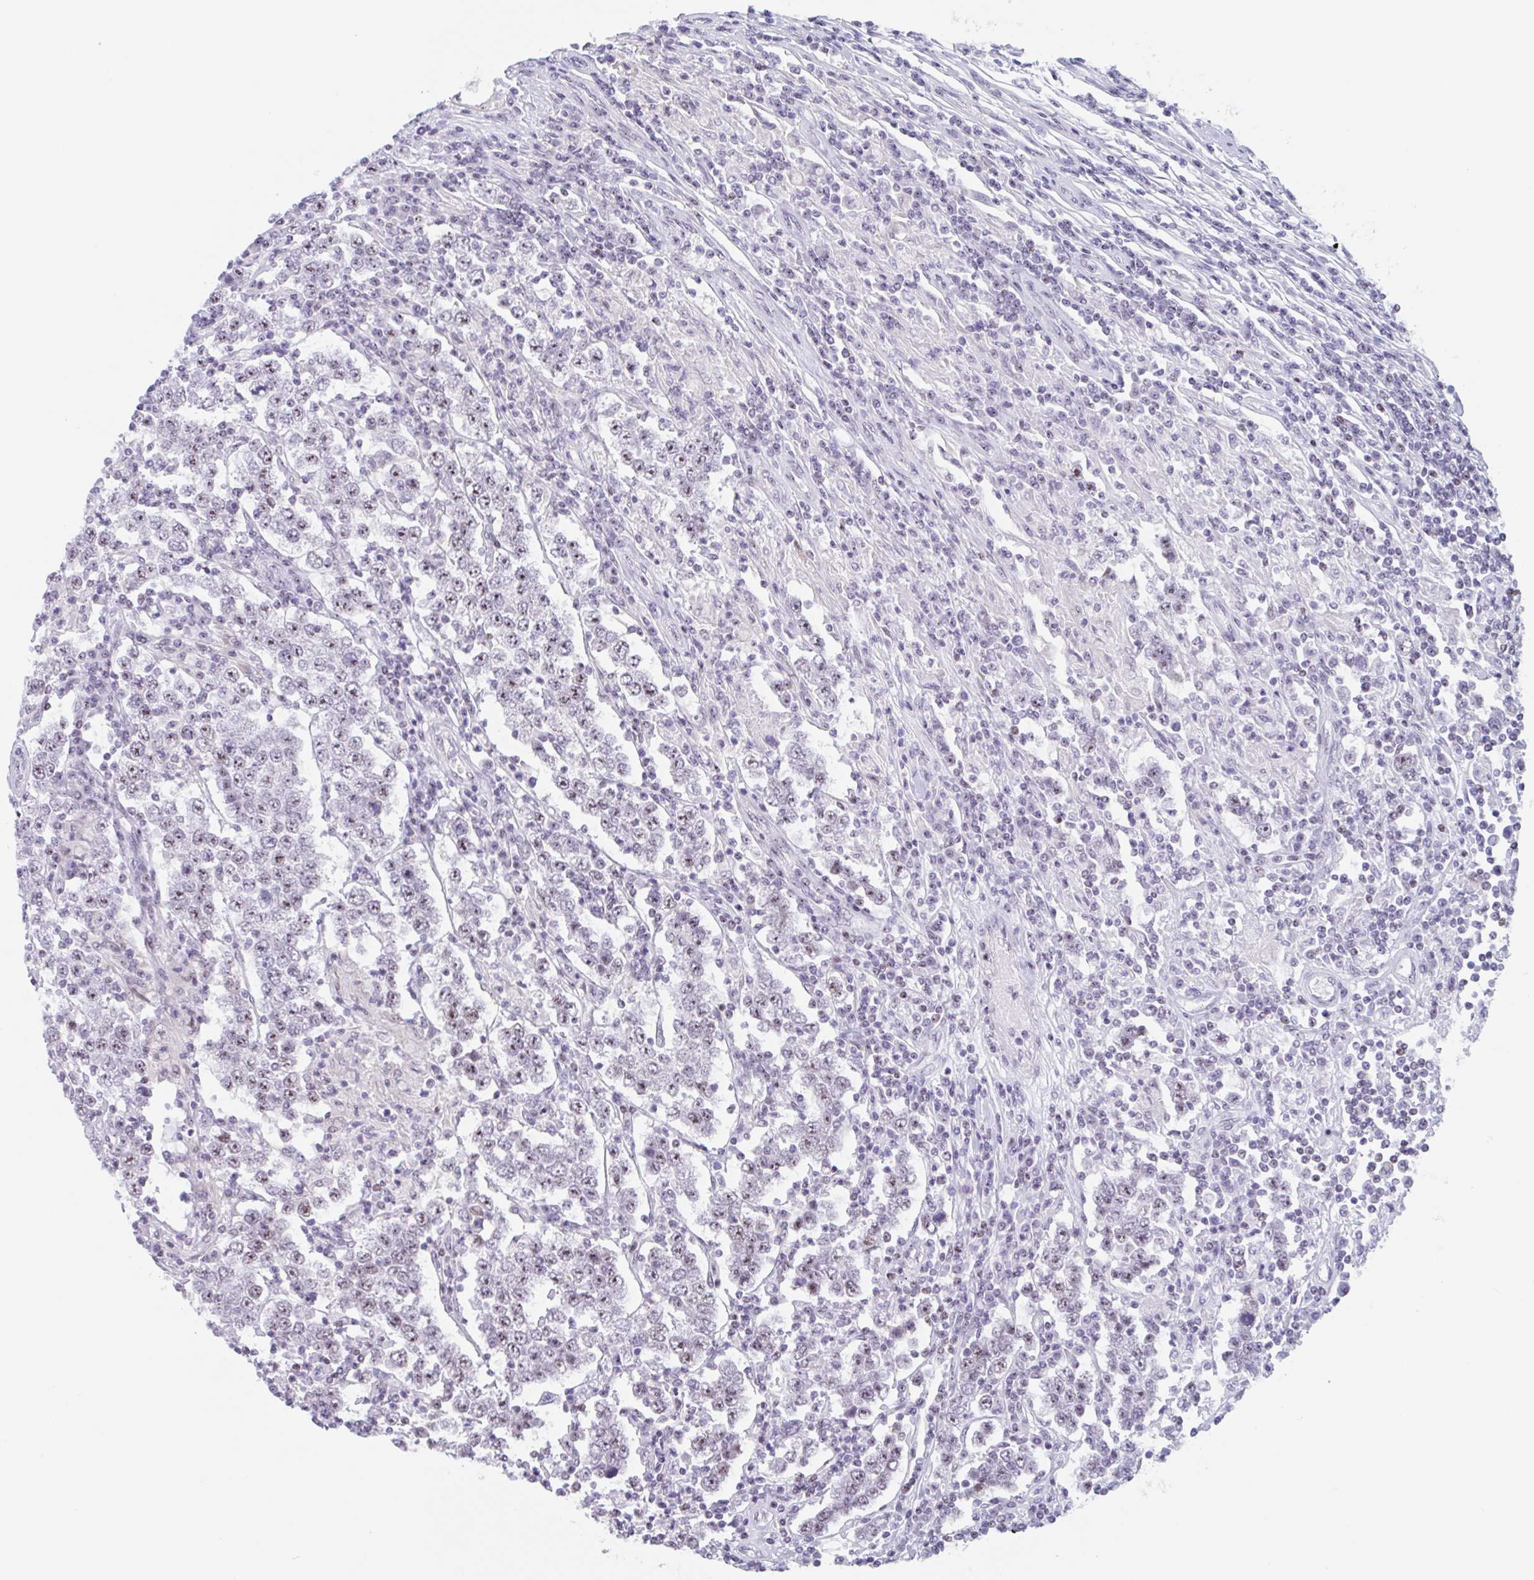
{"staining": {"intensity": "moderate", "quantity": ">75%", "location": "nuclear"}, "tissue": "testis cancer", "cell_type": "Tumor cells", "image_type": "cancer", "snomed": [{"axis": "morphology", "description": "Normal tissue, NOS"}, {"axis": "morphology", "description": "Urothelial carcinoma, High grade"}, {"axis": "morphology", "description": "Seminoma, NOS"}, {"axis": "morphology", "description": "Carcinoma, Embryonal, NOS"}, {"axis": "topography", "description": "Urinary bladder"}, {"axis": "topography", "description": "Testis"}], "caption": "Tumor cells exhibit medium levels of moderate nuclear positivity in about >75% of cells in testis cancer. (IHC, brightfield microscopy, high magnification).", "gene": "LENG9", "patient": {"sex": "male", "age": 41}}